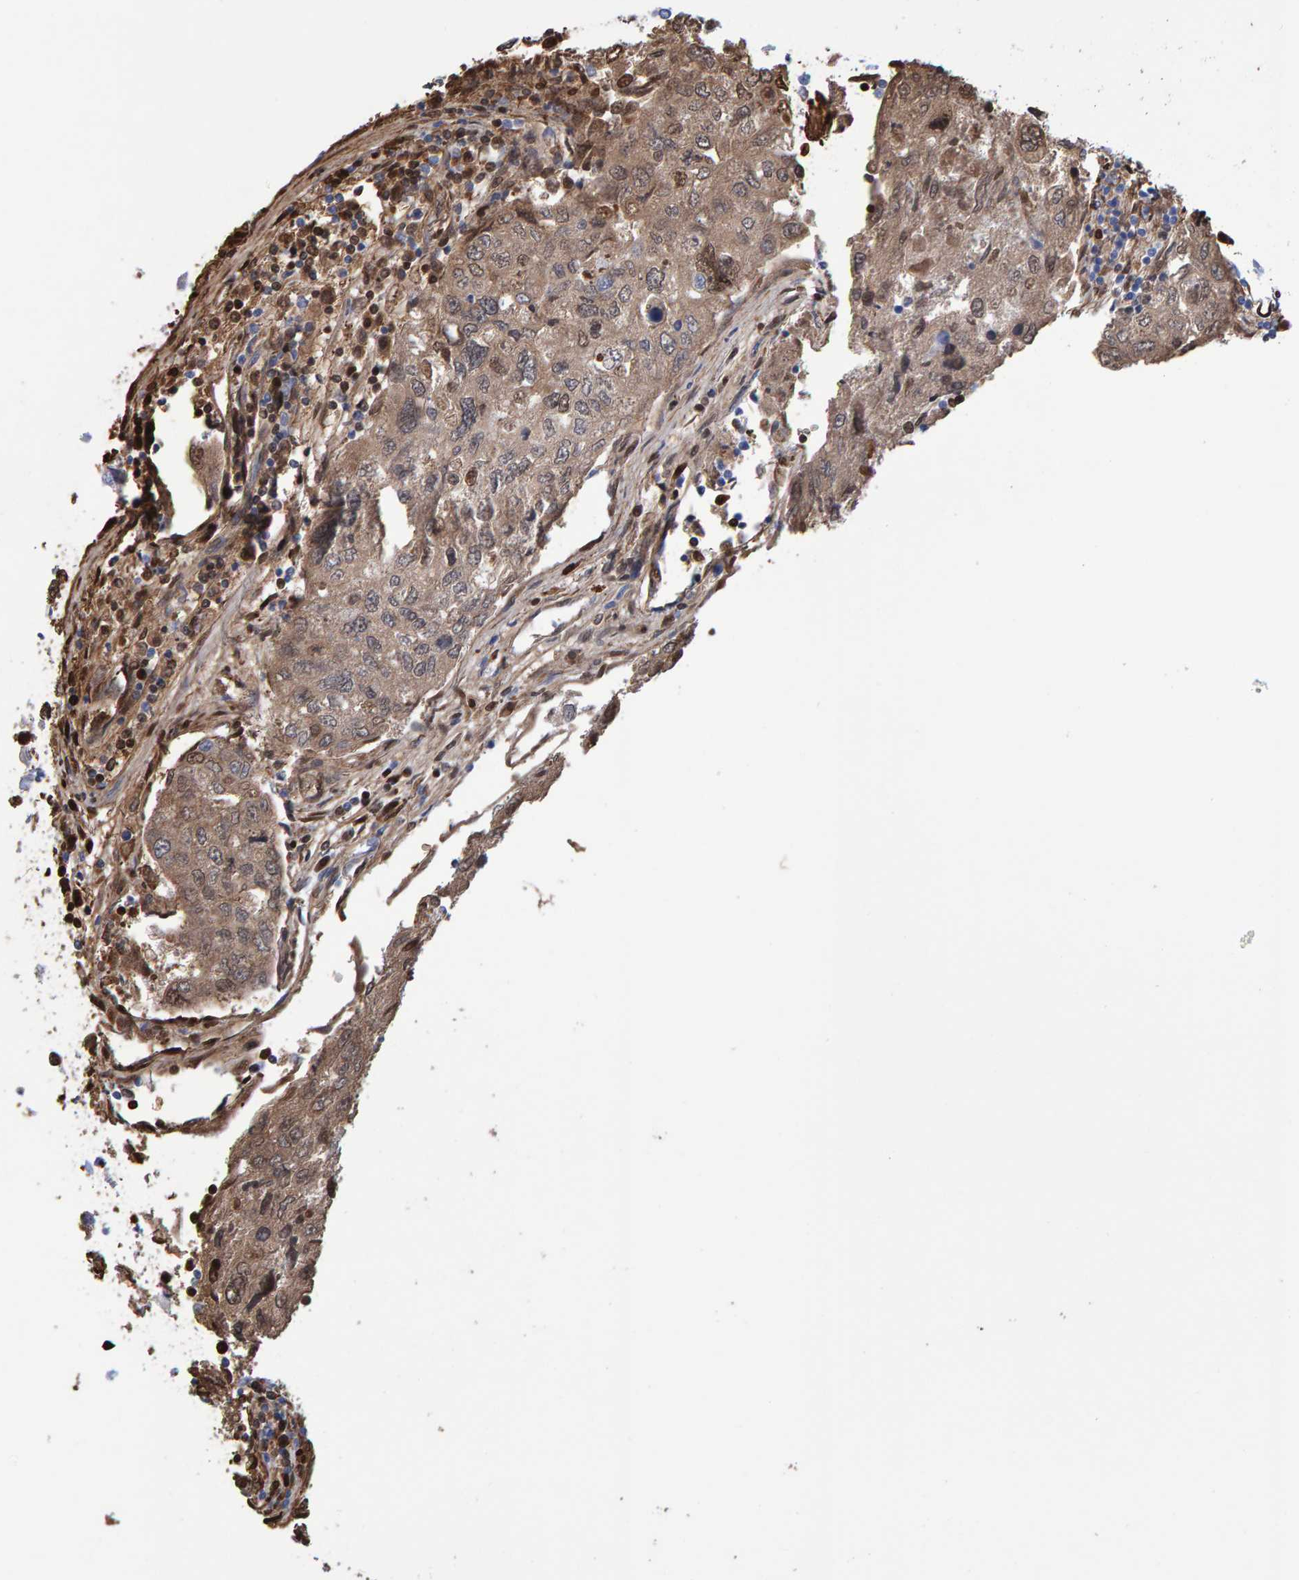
{"staining": {"intensity": "weak", "quantity": ">75%", "location": "cytoplasmic/membranous,nuclear"}, "tissue": "urothelial cancer", "cell_type": "Tumor cells", "image_type": "cancer", "snomed": [{"axis": "morphology", "description": "Urothelial carcinoma, High grade"}, {"axis": "topography", "description": "Lymph node"}, {"axis": "topography", "description": "Urinary bladder"}], "caption": "Urothelial cancer stained for a protein shows weak cytoplasmic/membranous and nuclear positivity in tumor cells.", "gene": "VPS9D1", "patient": {"sex": "male", "age": 51}}